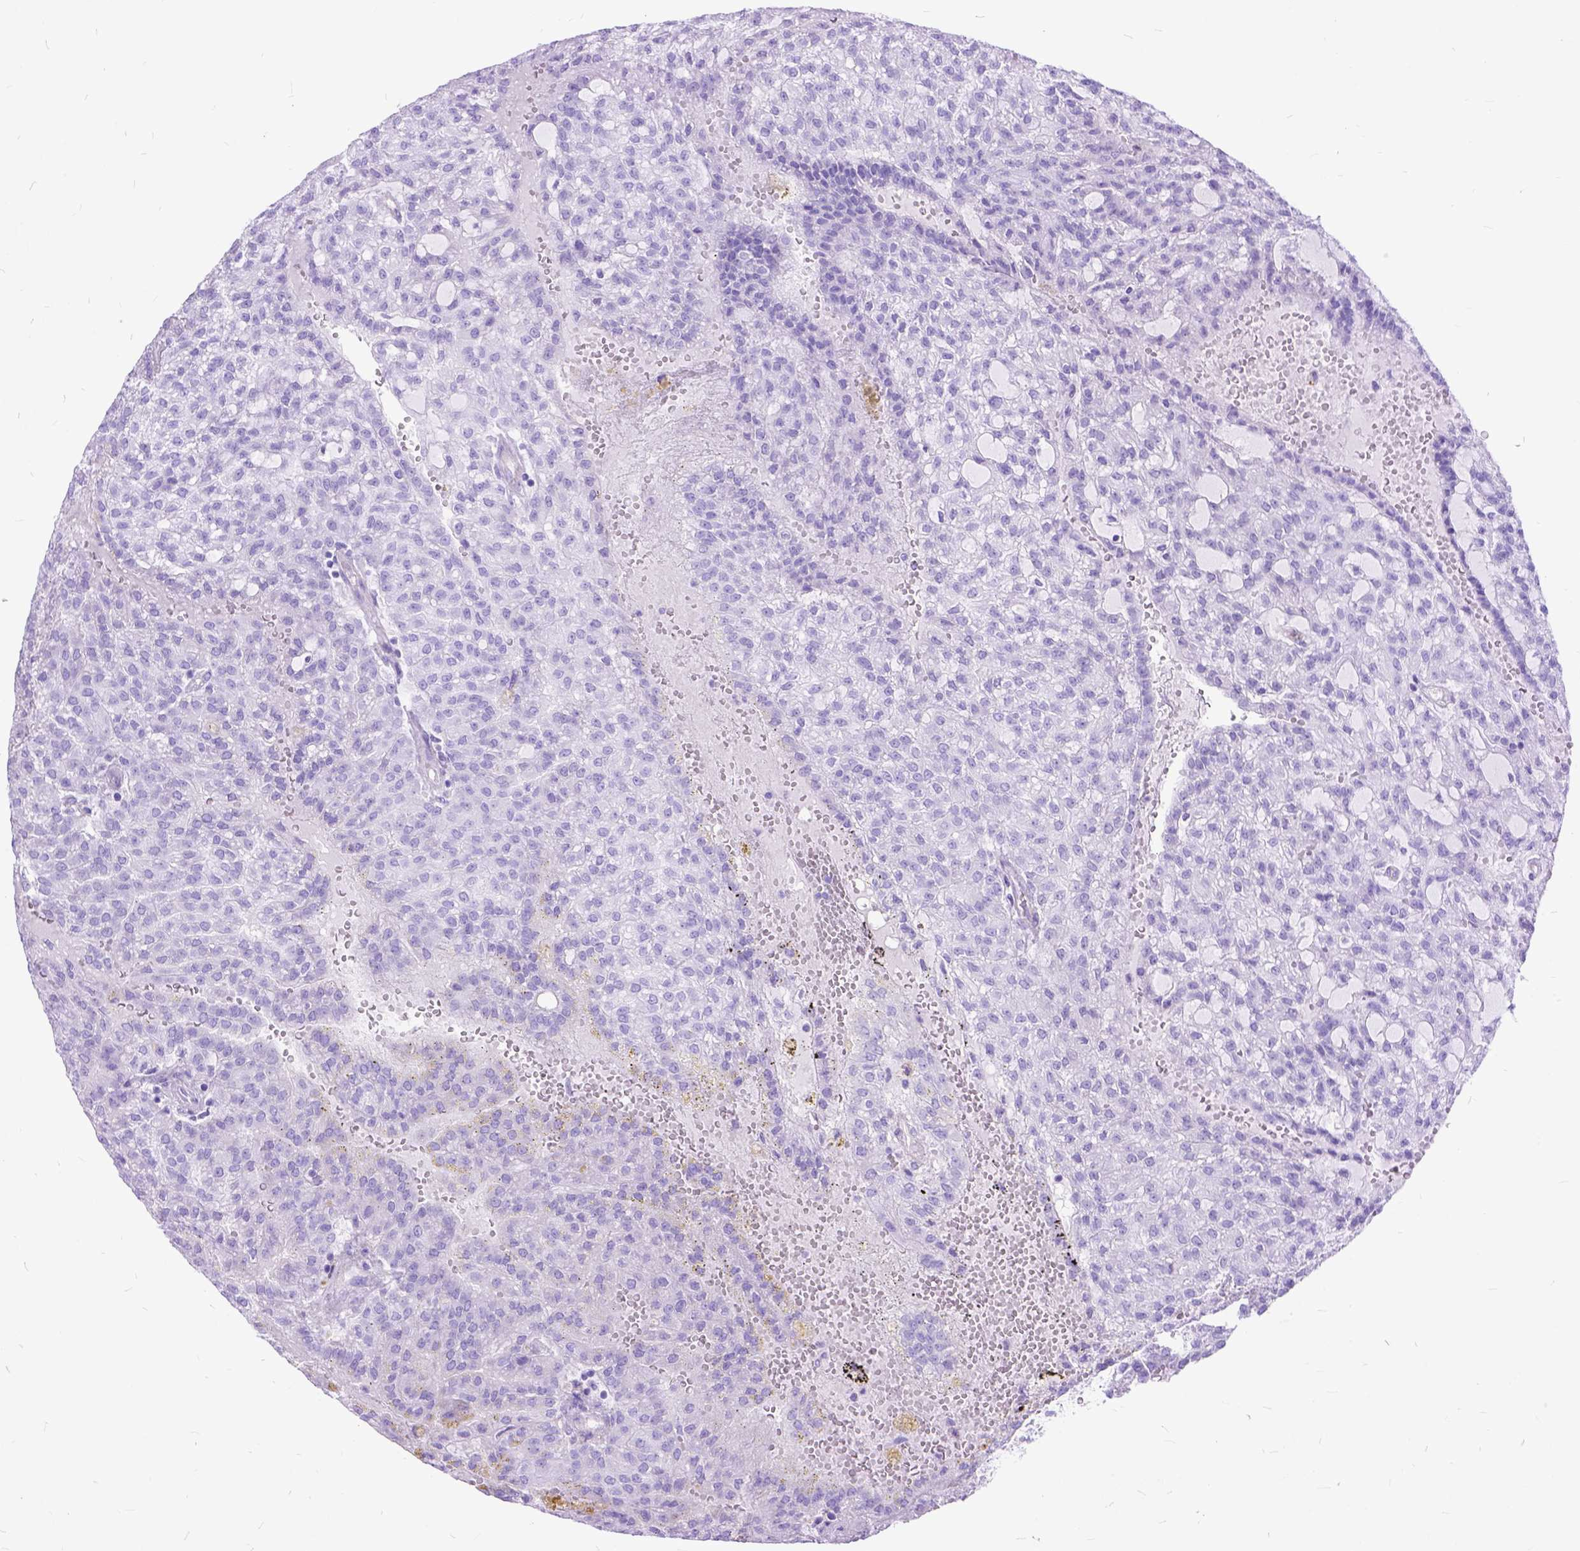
{"staining": {"intensity": "negative", "quantity": "none", "location": "none"}, "tissue": "renal cancer", "cell_type": "Tumor cells", "image_type": "cancer", "snomed": [{"axis": "morphology", "description": "Adenocarcinoma, NOS"}, {"axis": "topography", "description": "Kidney"}], "caption": "Immunohistochemistry micrograph of neoplastic tissue: human renal cancer stained with DAB reveals no significant protein positivity in tumor cells.", "gene": "ARL9", "patient": {"sex": "male", "age": 63}}